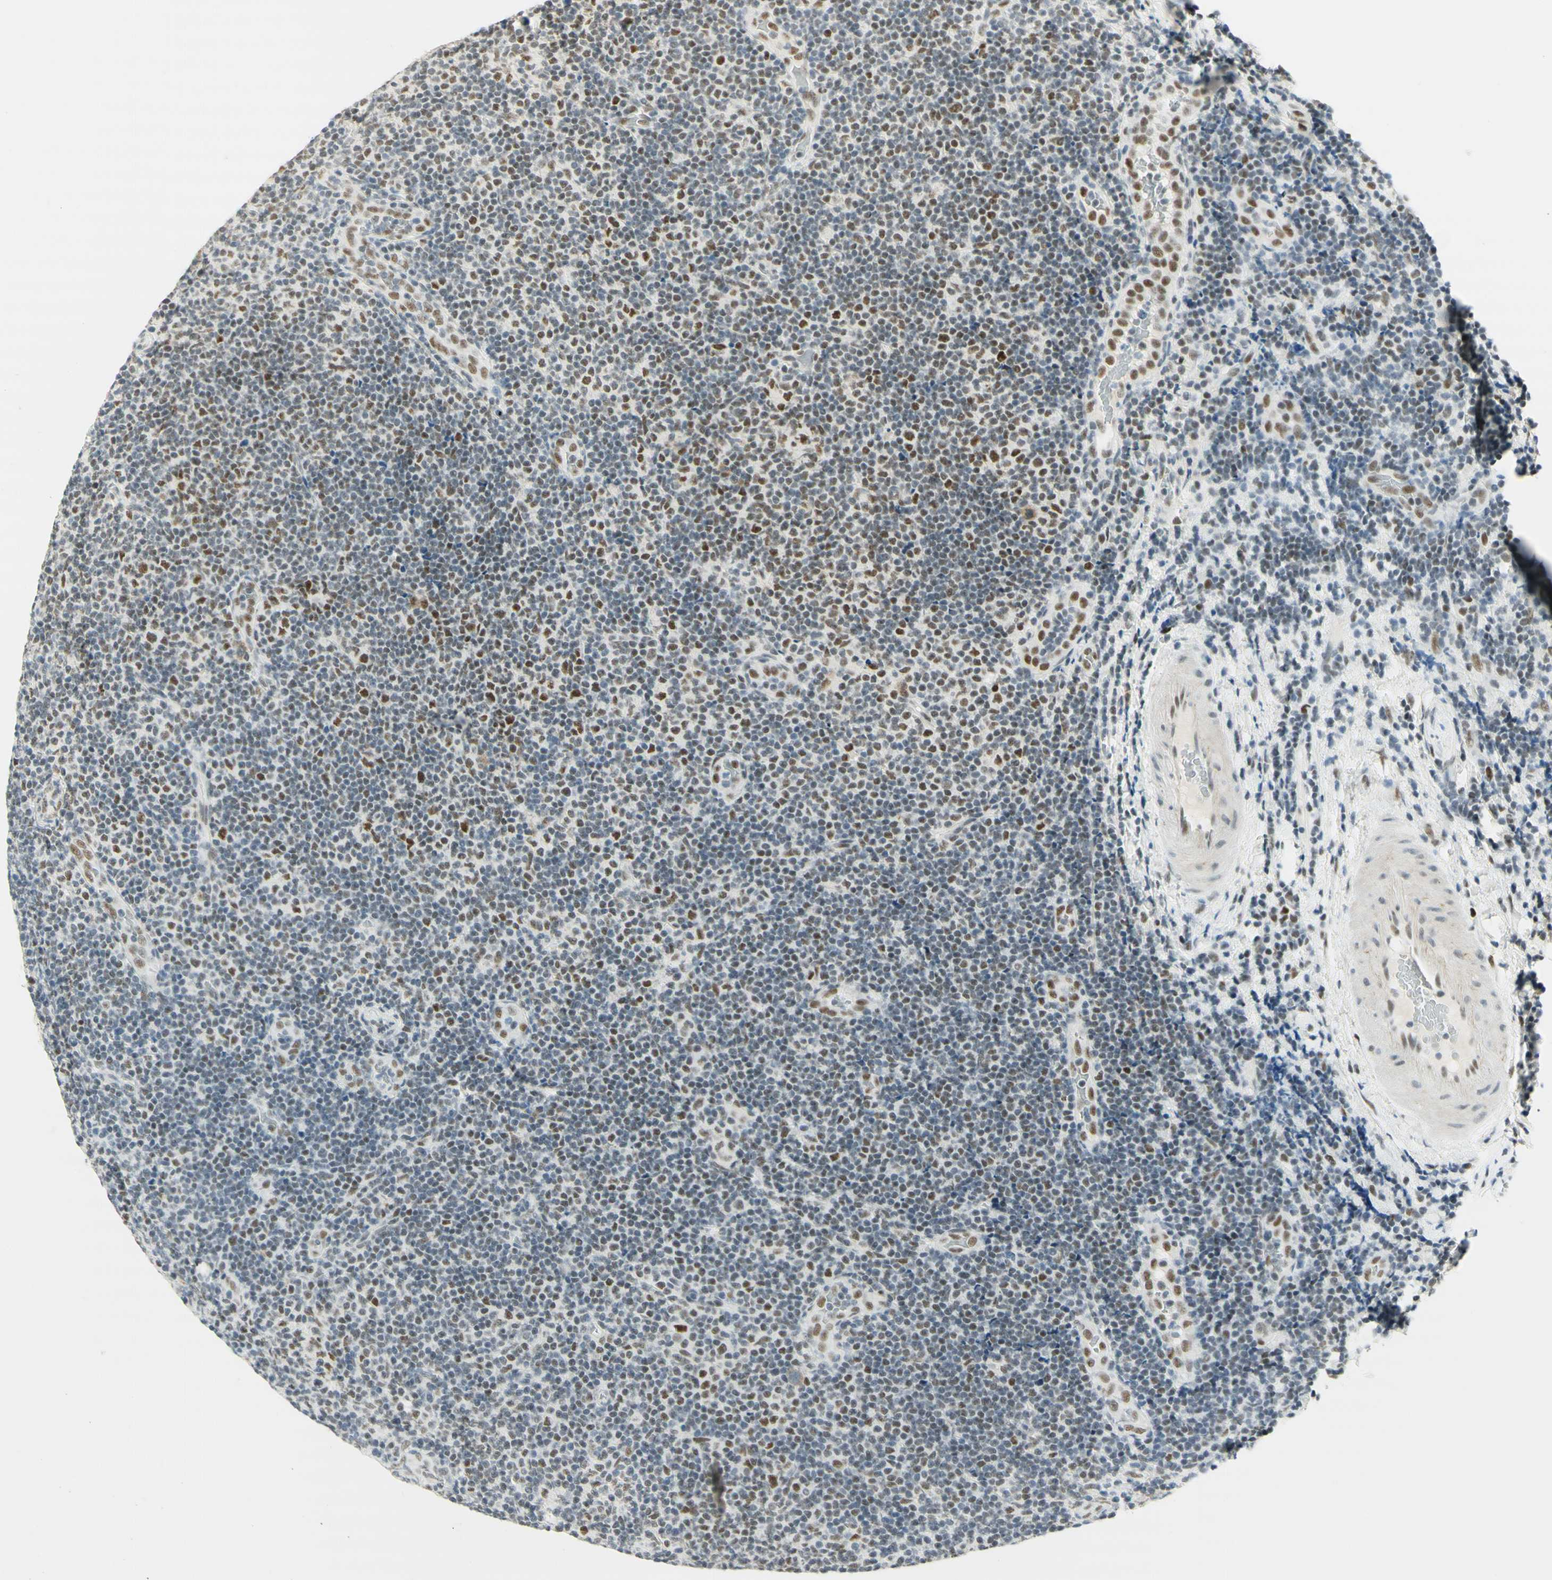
{"staining": {"intensity": "moderate", "quantity": "25%-75%", "location": "nuclear"}, "tissue": "lymphoma", "cell_type": "Tumor cells", "image_type": "cancer", "snomed": [{"axis": "morphology", "description": "Malignant lymphoma, non-Hodgkin's type, Low grade"}, {"axis": "topography", "description": "Lymph node"}], "caption": "An immunohistochemistry micrograph of neoplastic tissue is shown. Protein staining in brown highlights moderate nuclear positivity in lymphoma within tumor cells. The protein is shown in brown color, while the nuclei are stained blue.", "gene": "PMS2", "patient": {"sex": "male", "age": 83}}